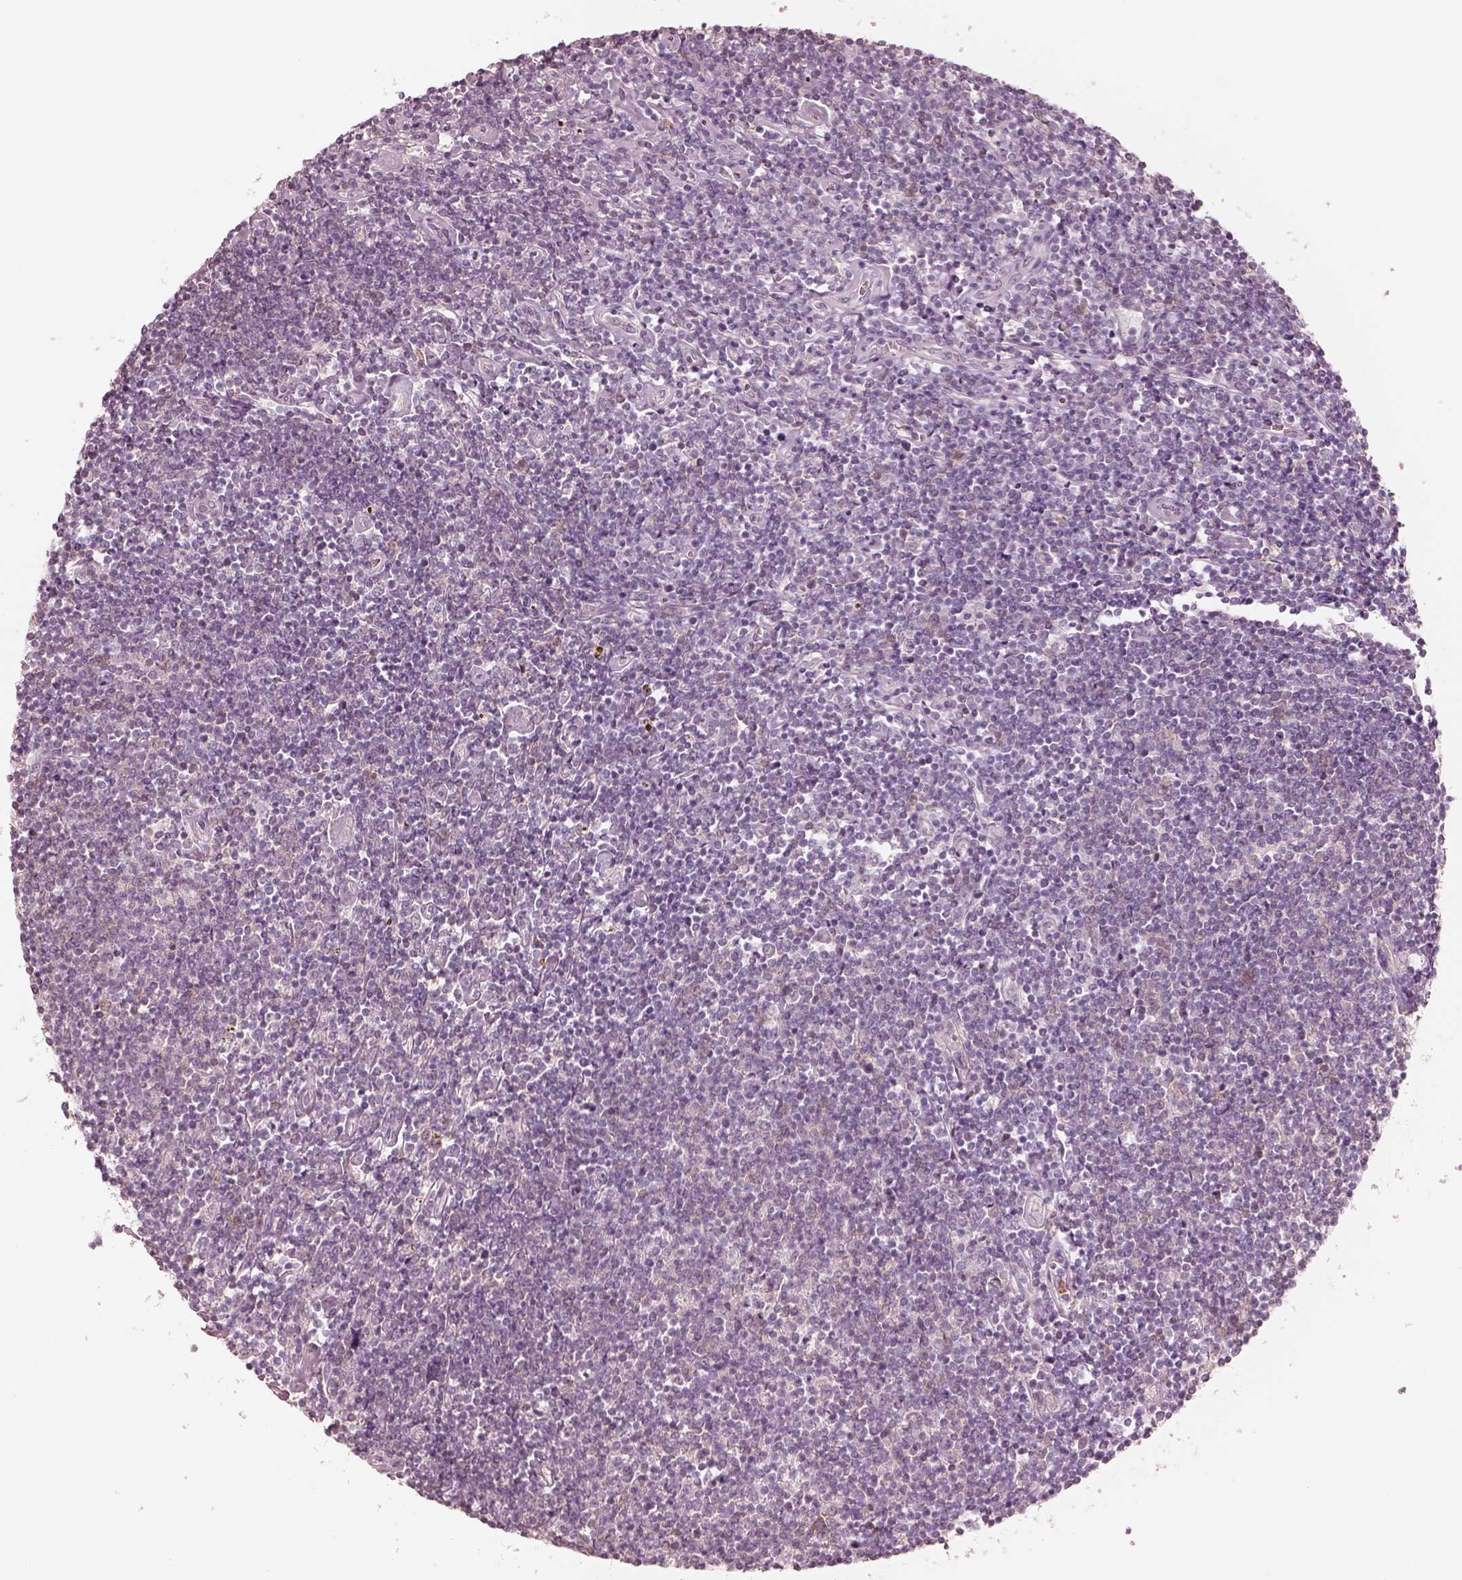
{"staining": {"intensity": "negative", "quantity": "none", "location": "none"}, "tissue": "lymphoma", "cell_type": "Tumor cells", "image_type": "cancer", "snomed": [{"axis": "morphology", "description": "Hodgkin's disease, NOS"}, {"axis": "topography", "description": "Lymph node"}], "caption": "High power microscopy photomicrograph of an immunohistochemistry (IHC) micrograph of Hodgkin's disease, revealing no significant positivity in tumor cells.", "gene": "GPRIN1", "patient": {"sex": "male", "age": 40}}